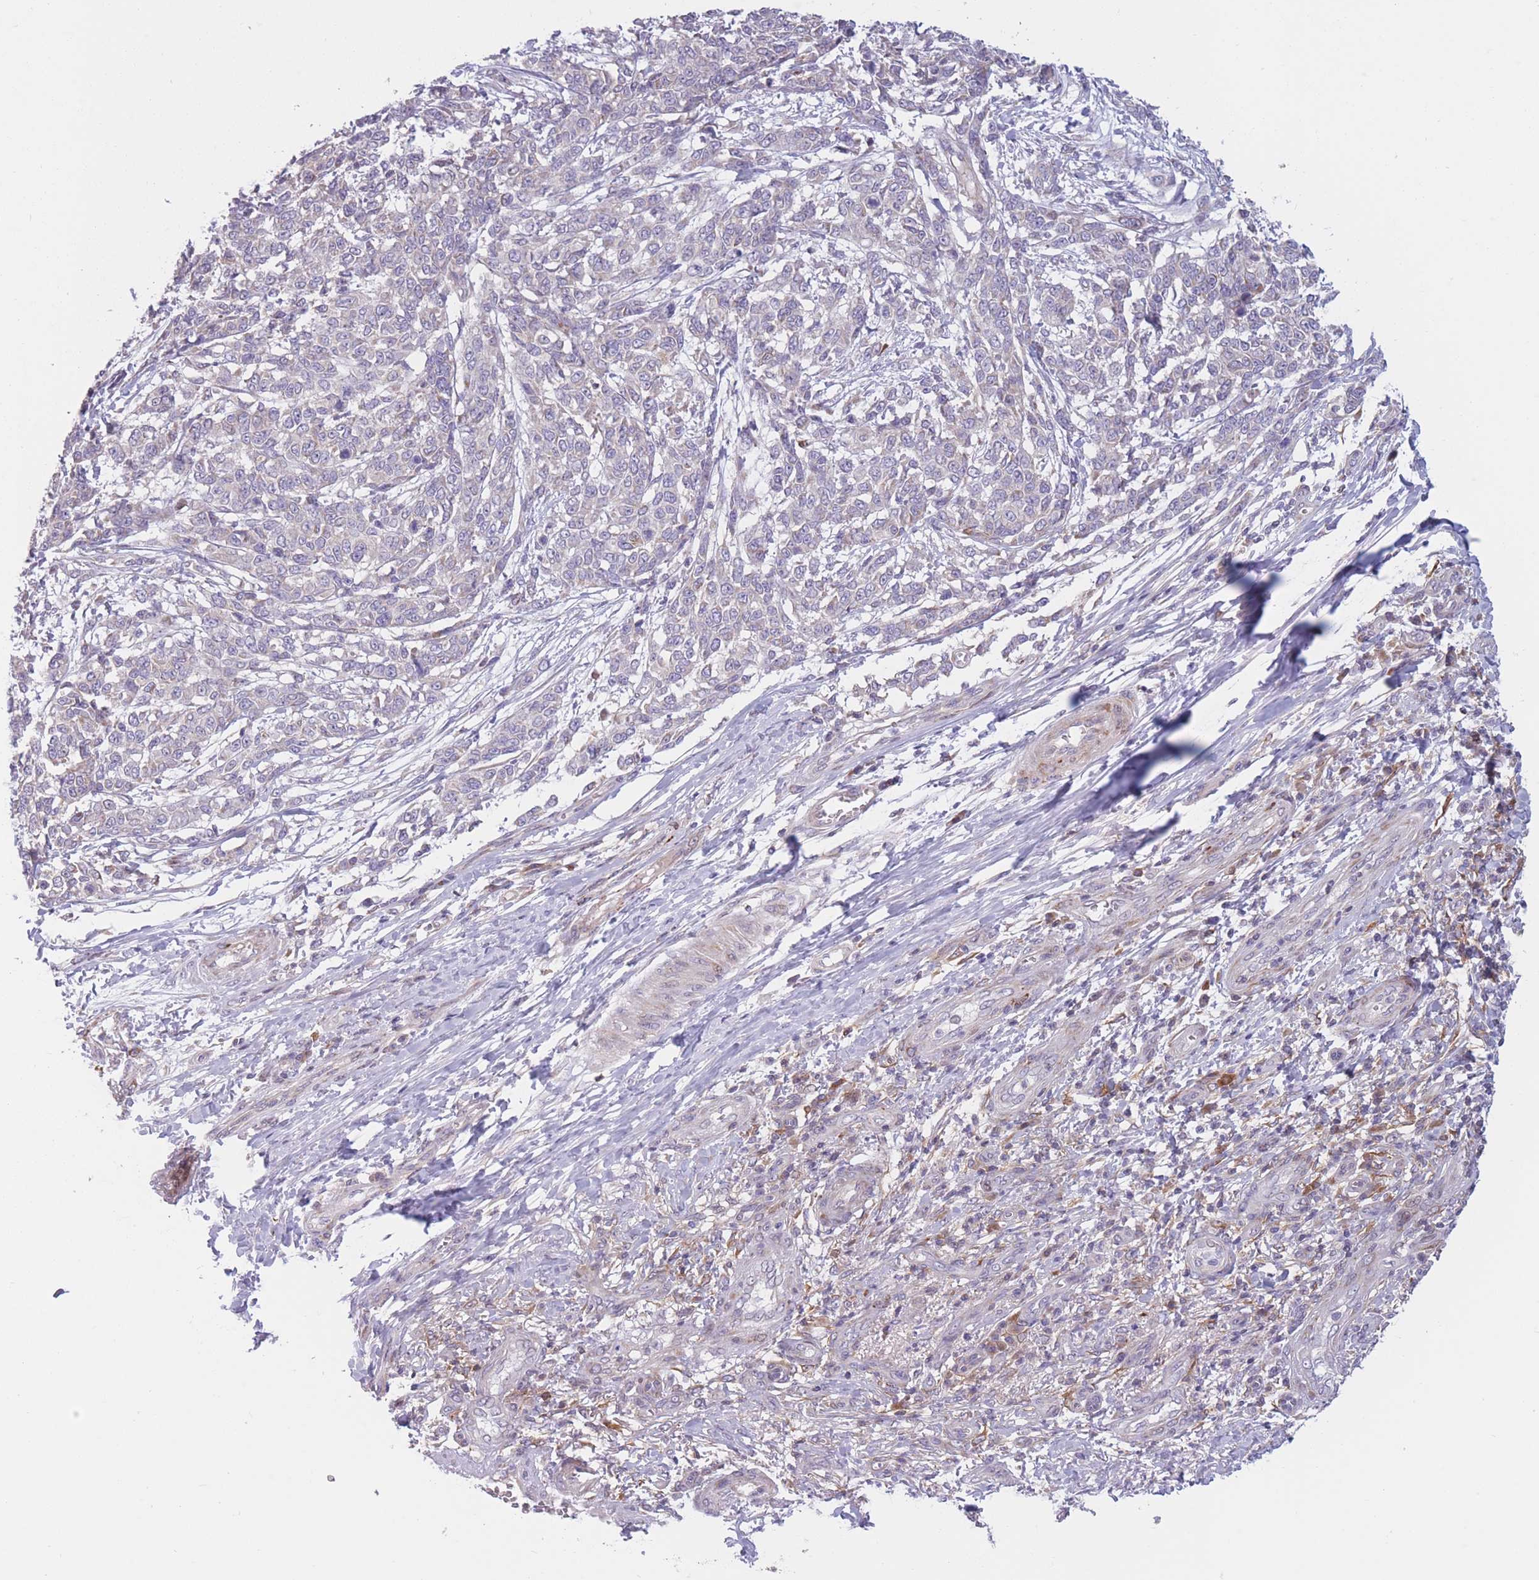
{"staining": {"intensity": "negative", "quantity": "none", "location": "none"}, "tissue": "melanoma", "cell_type": "Tumor cells", "image_type": "cancer", "snomed": [{"axis": "morphology", "description": "Malignant melanoma, NOS"}, {"axis": "topography", "description": "Skin"}], "caption": "There is no significant positivity in tumor cells of malignant melanoma.", "gene": "PDE4A", "patient": {"sex": "male", "age": 49}}